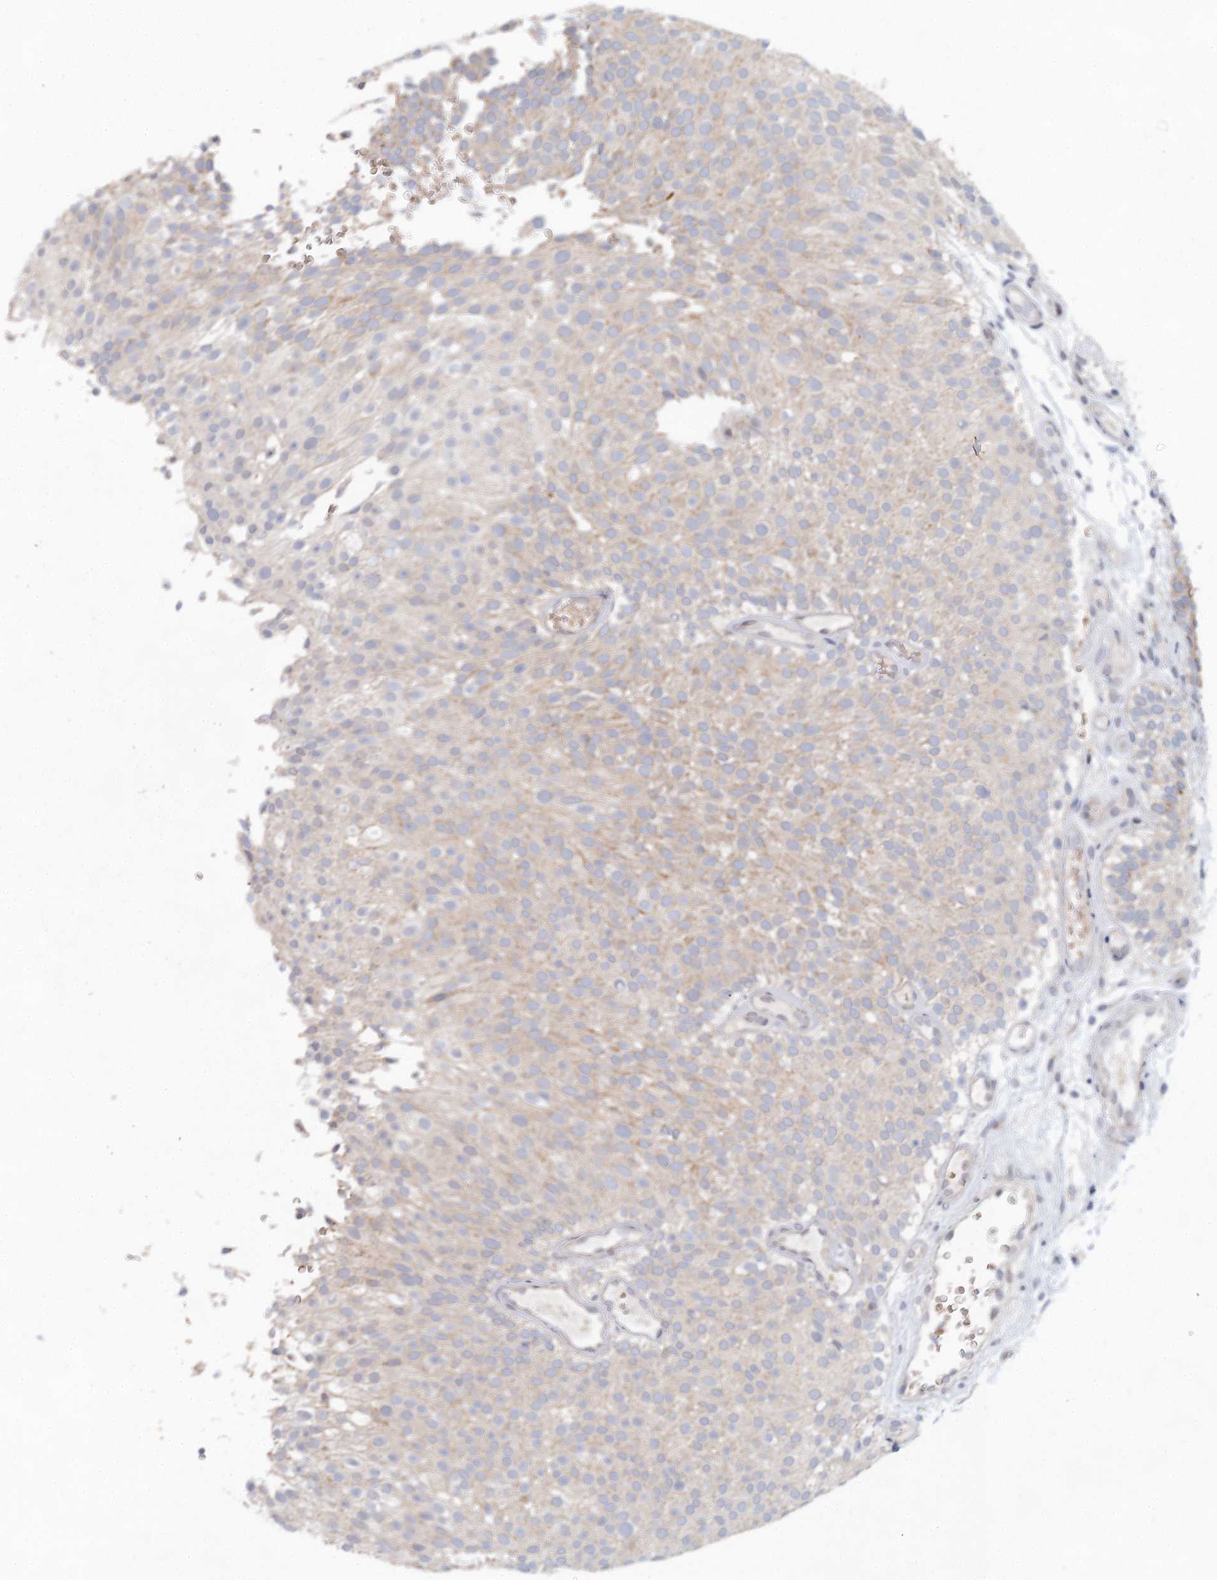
{"staining": {"intensity": "weak", "quantity": "25%-75%", "location": "cytoplasmic/membranous"}, "tissue": "urothelial cancer", "cell_type": "Tumor cells", "image_type": "cancer", "snomed": [{"axis": "morphology", "description": "Urothelial carcinoma, Low grade"}, {"axis": "topography", "description": "Urinary bladder"}], "caption": "Immunohistochemistry (IHC) staining of urothelial cancer, which displays low levels of weak cytoplasmic/membranous staining in about 25%-75% of tumor cells indicating weak cytoplasmic/membranous protein expression. The staining was performed using DAB (brown) for protein detection and nuclei were counterstained in hematoxylin (blue).", "gene": "BLTP1", "patient": {"sex": "male", "age": 78}}